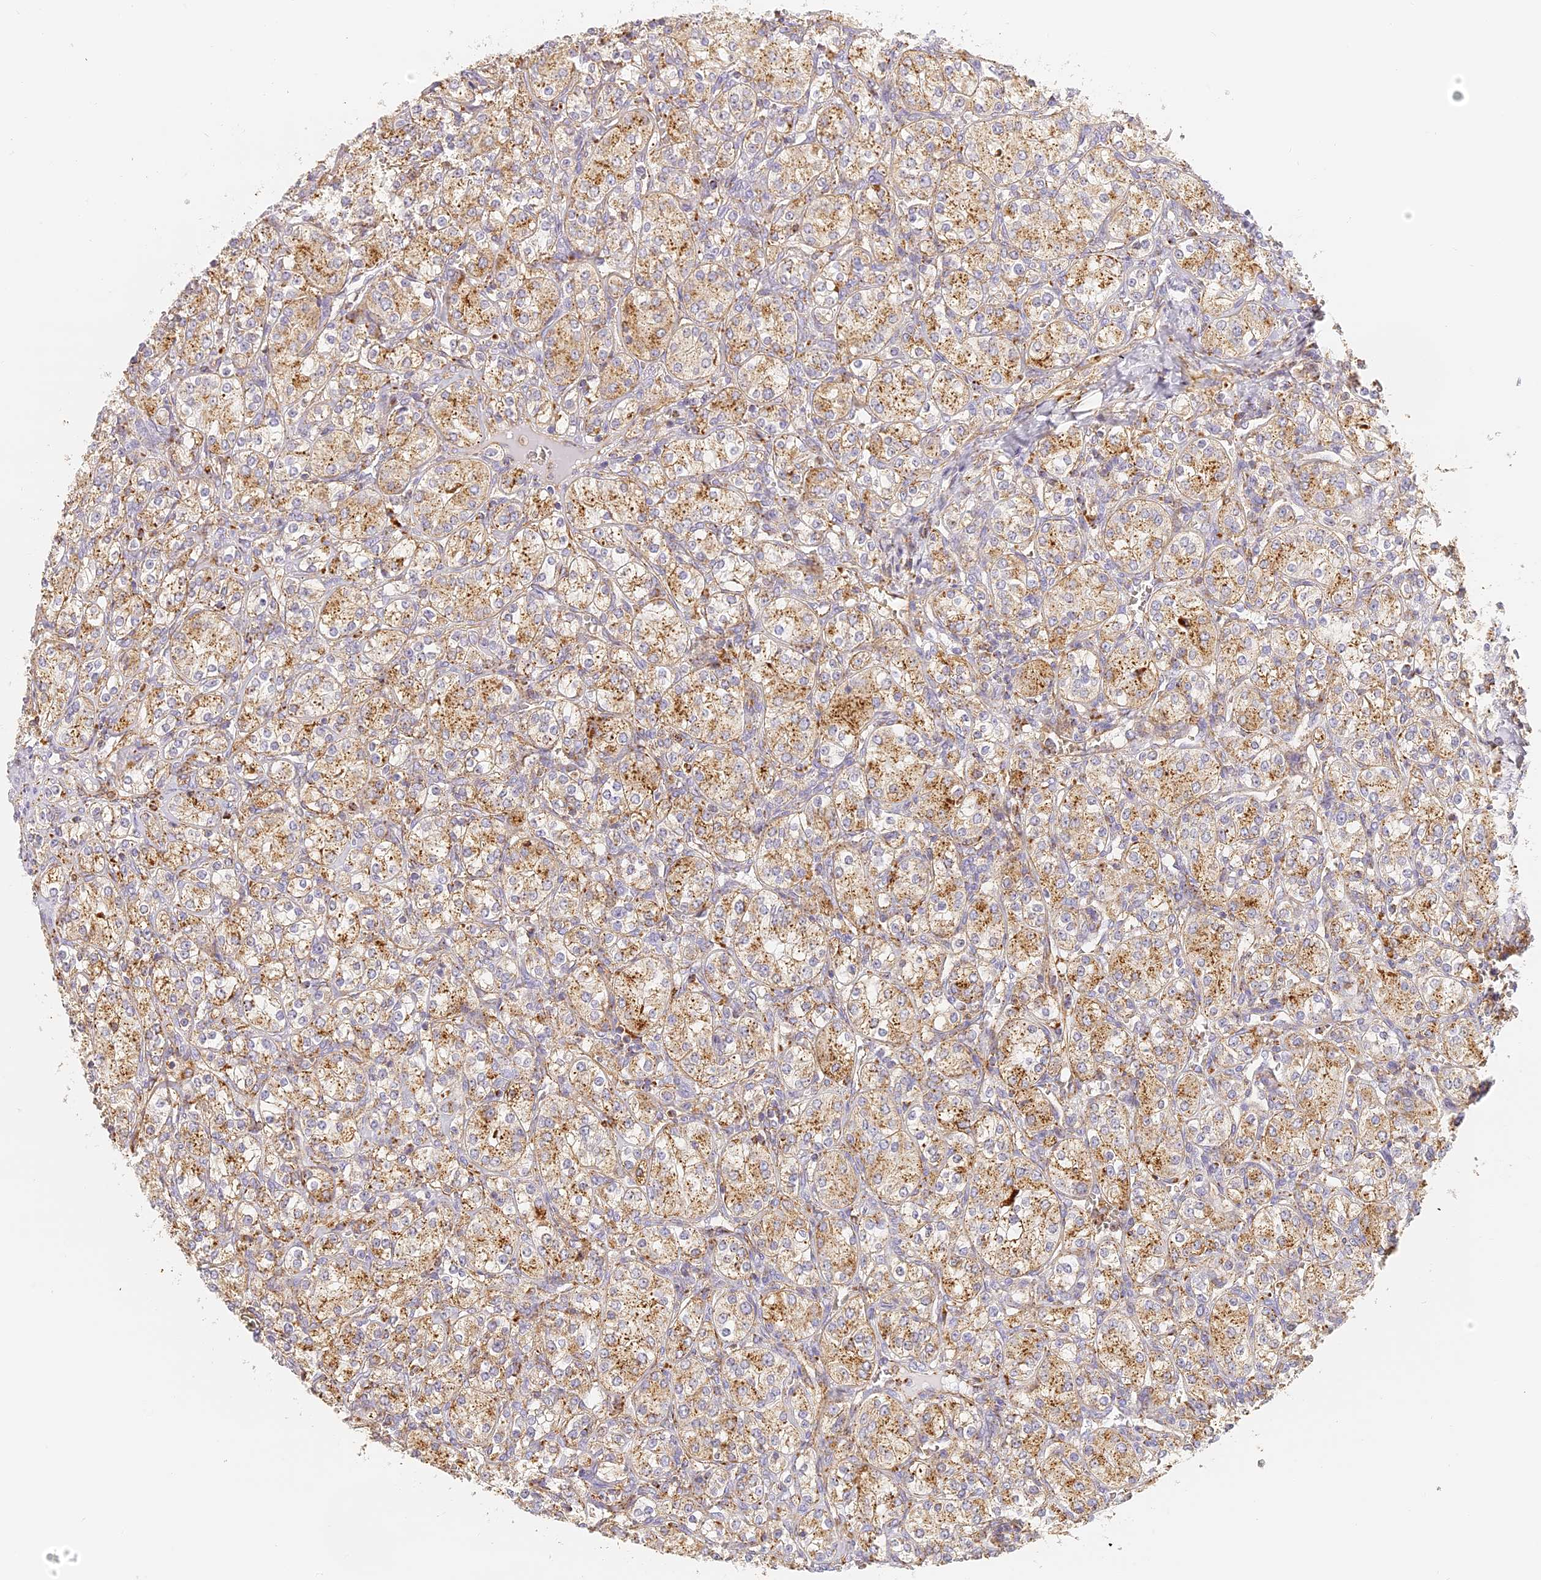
{"staining": {"intensity": "moderate", "quantity": ">75%", "location": "cytoplasmic/membranous"}, "tissue": "renal cancer", "cell_type": "Tumor cells", "image_type": "cancer", "snomed": [{"axis": "morphology", "description": "Adenocarcinoma, NOS"}, {"axis": "topography", "description": "Kidney"}], "caption": "Tumor cells reveal medium levels of moderate cytoplasmic/membranous staining in about >75% of cells in human renal cancer.", "gene": "LAMP2", "patient": {"sex": "male", "age": 77}}